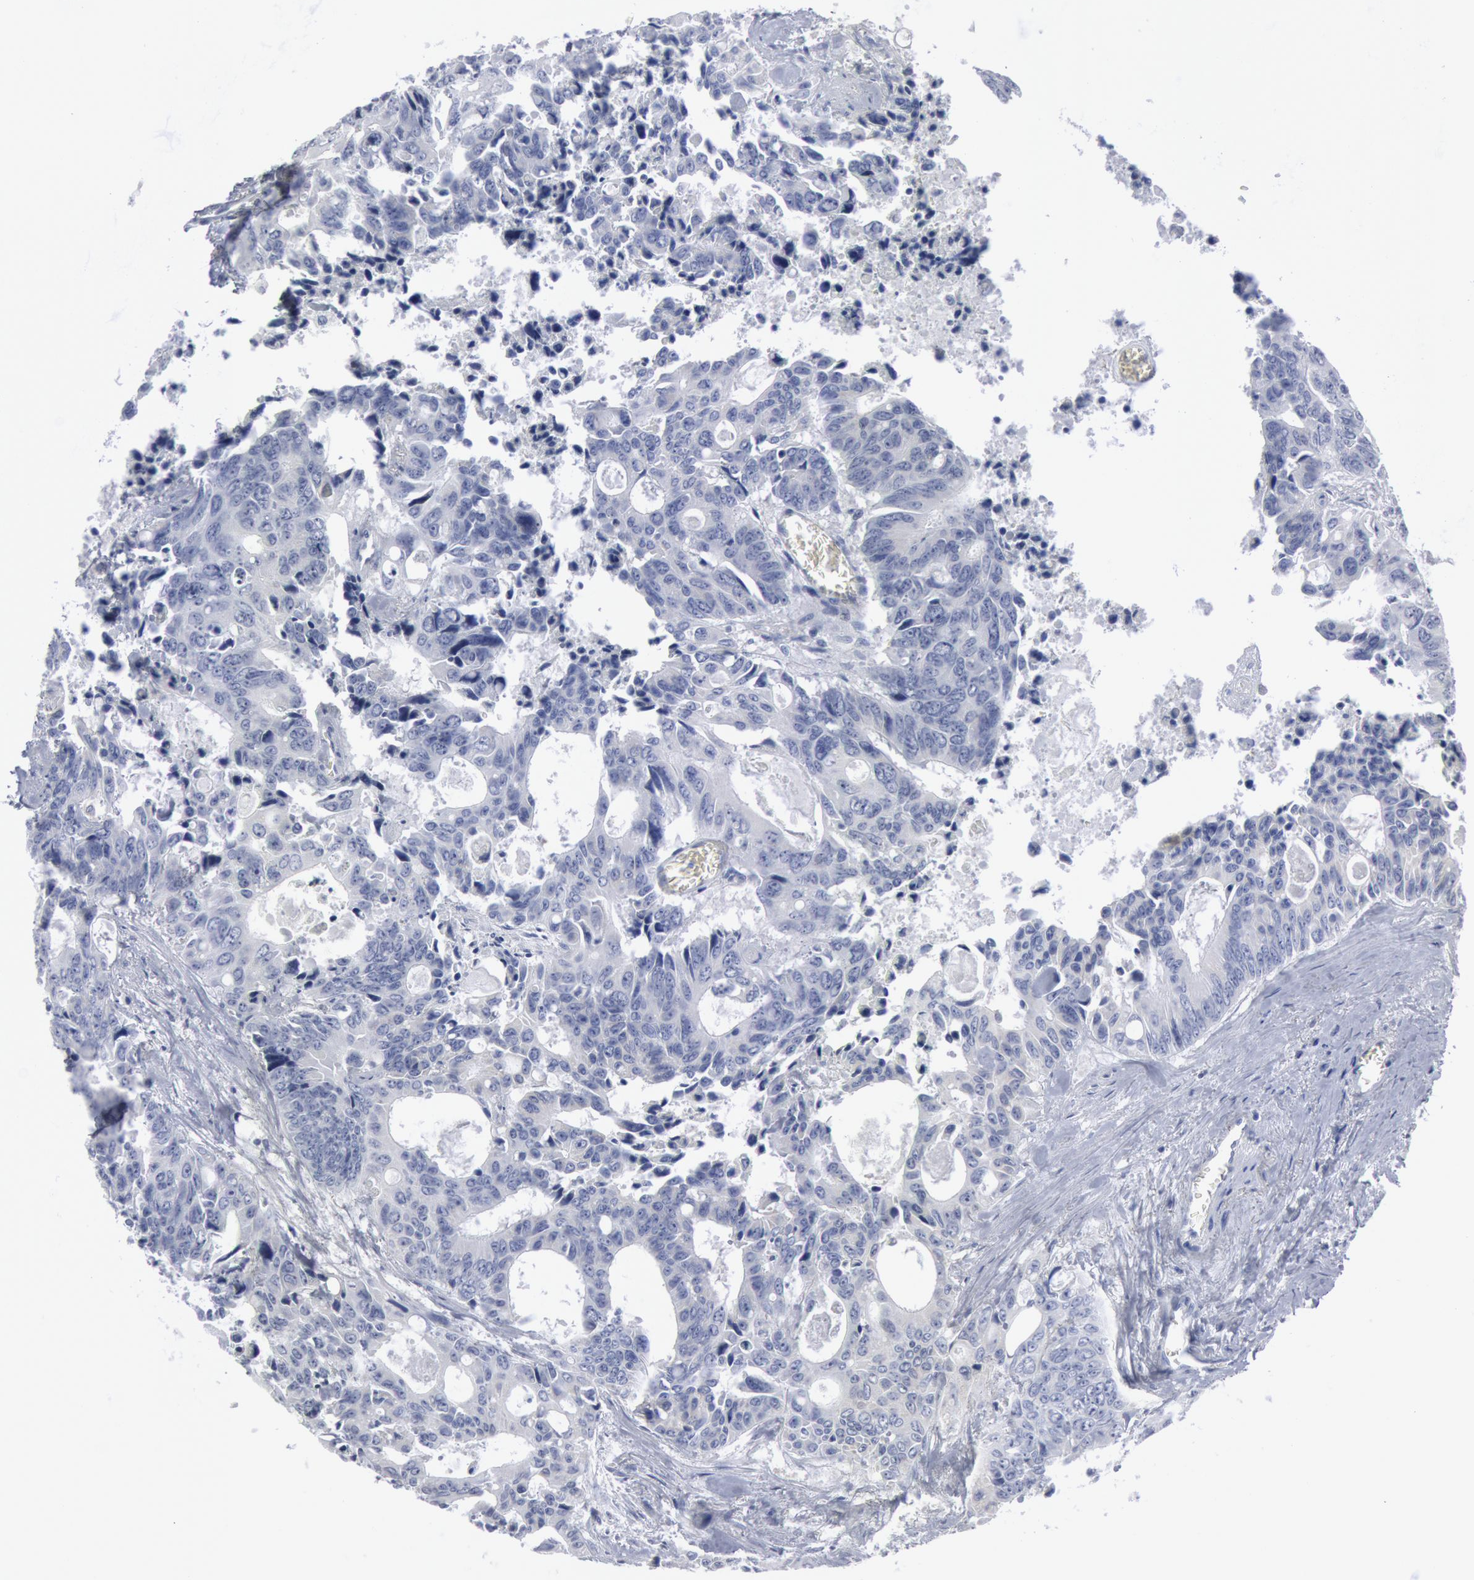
{"staining": {"intensity": "negative", "quantity": "none", "location": "none"}, "tissue": "colorectal cancer", "cell_type": "Tumor cells", "image_type": "cancer", "snomed": [{"axis": "morphology", "description": "Adenocarcinoma, NOS"}, {"axis": "topography", "description": "Rectum"}], "caption": "DAB immunohistochemical staining of colorectal cancer (adenocarcinoma) shows no significant positivity in tumor cells.", "gene": "DMC1", "patient": {"sex": "male", "age": 76}}